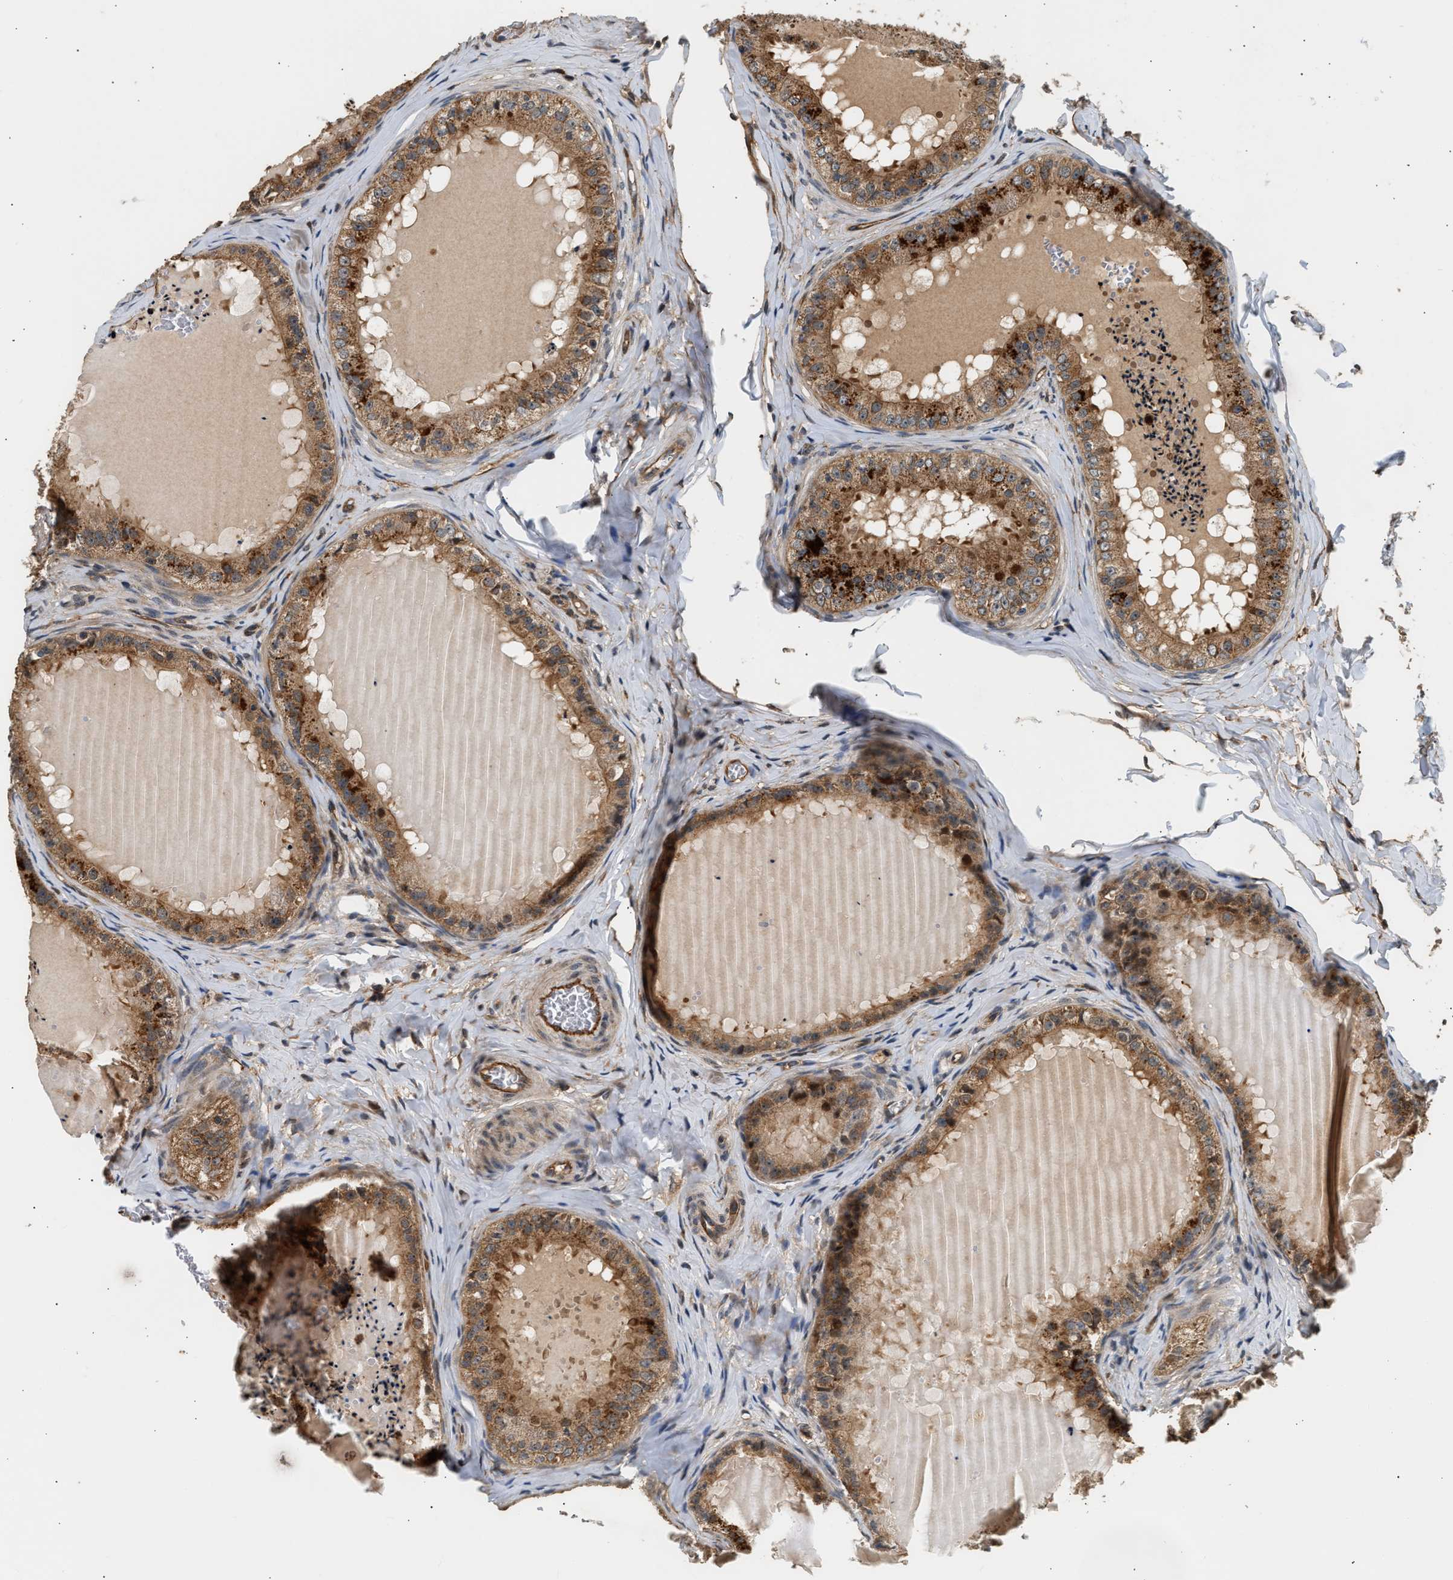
{"staining": {"intensity": "moderate", "quantity": ">75%", "location": "cytoplasmic/membranous"}, "tissue": "epididymis", "cell_type": "Glandular cells", "image_type": "normal", "snomed": [{"axis": "morphology", "description": "Normal tissue, NOS"}, {"axis": "topography", "description": "Epididymis"}], "caption": "DAB immunohistochemical staining of benign human epididymis displays moderate cytoplasmic/membranous protein staining in approximately >75% of glandular cells.", "gene": "DUSP14", "patient": {"sex": "male", "age": 31}}